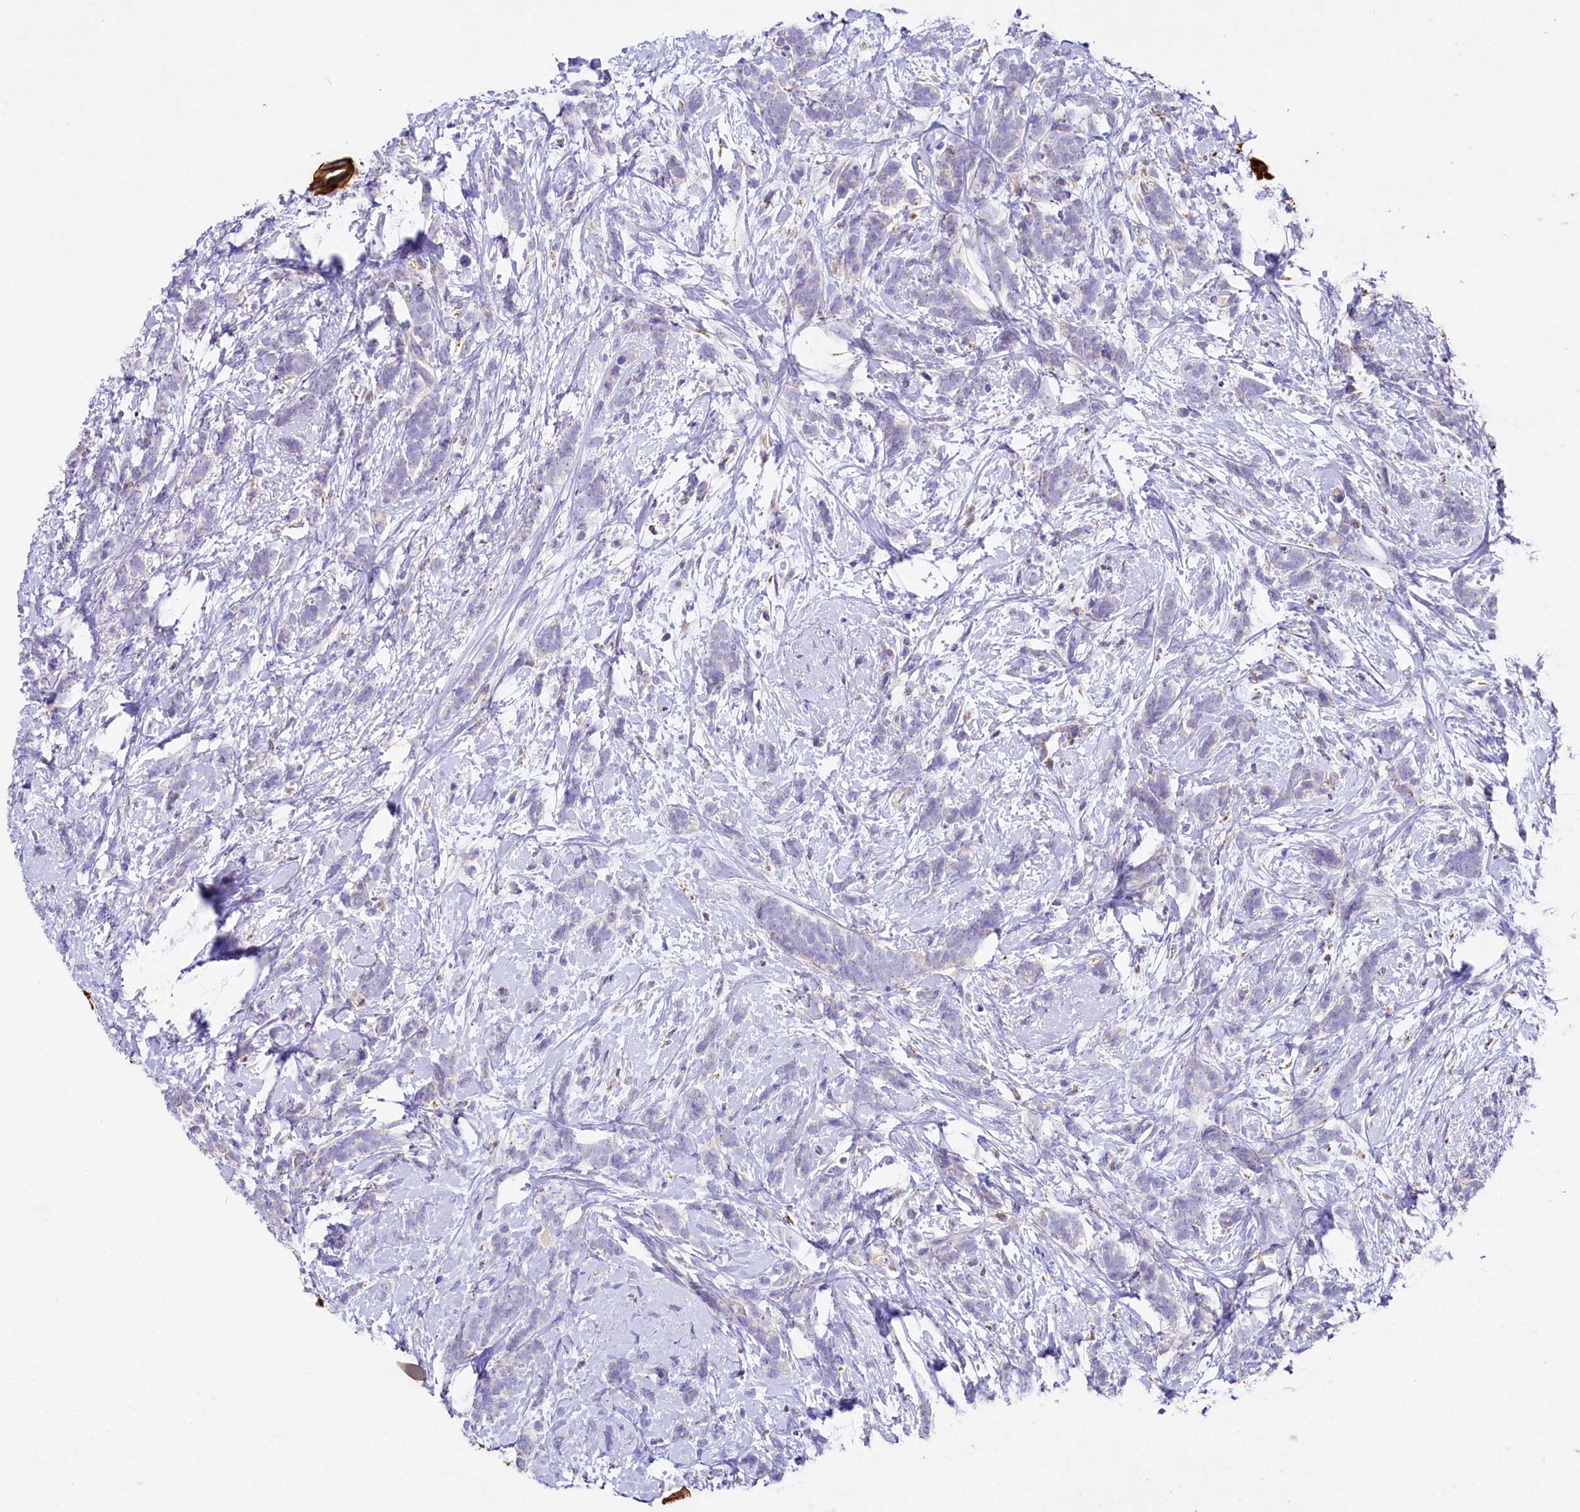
{"staining": {"intensity": "negative", "quantity": "none", "location": "none"}, "tissue": "breast cancer", "cell_type": "Tumor cells", "image_type": "cancer", "snomed": [{"axis": "morphology", "description": "Lobular carcinoma"}, {"axis": "topography", "description": "Breast"}], "caption": "Breast cancer stained for a protein using immunohistochemistry (IHC) exhibits no staining tumor cells.", "gene": "SACM1L", "patient": {"sex": "female", "age": 58}}